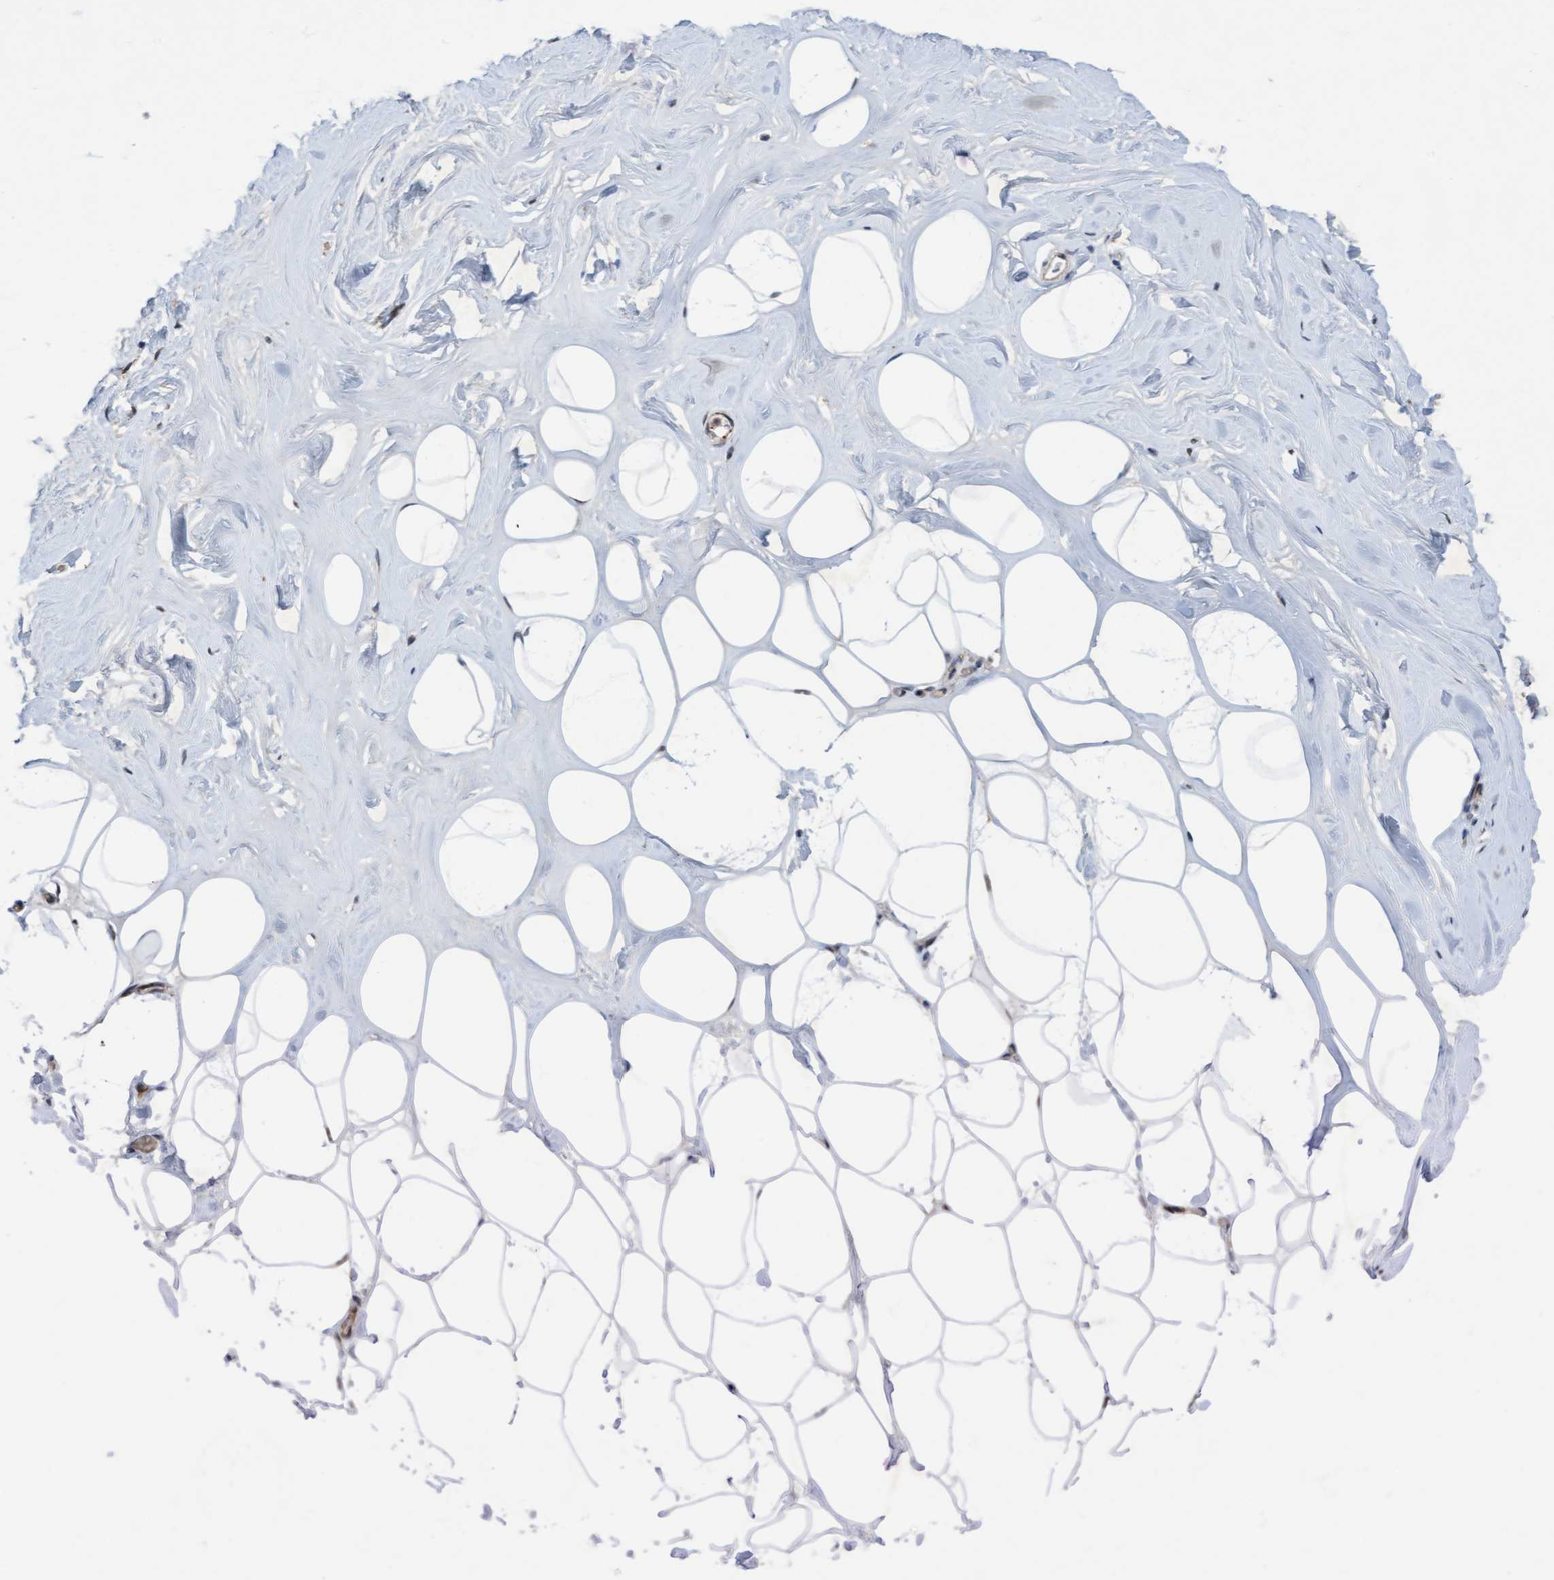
{"staining": {"intensity": "weak", "quantity": "25%-75%", "location": "cytoplasmic/membranous"}, "tissue": "adipose tissue", "cell_type": "Adipocytes", "image_type": "normal", "snomed": [{"axis": "morphology", "description": "Normal tissue, NOS"}, {"axis": "morphology", "description": "Fibrosis, NOS"}, {"axis": "topography", "description": "Breast"}, {"axis": "topography", "description": "Adipose tissue"}], "caption": "A brown stain shows weak cytoplasmic/membranous expression of a protein in adipocytes of benign human adipose tissue.", "gene": "RAP1GAP2", "patient": {"sex": "female", "age": 39}}